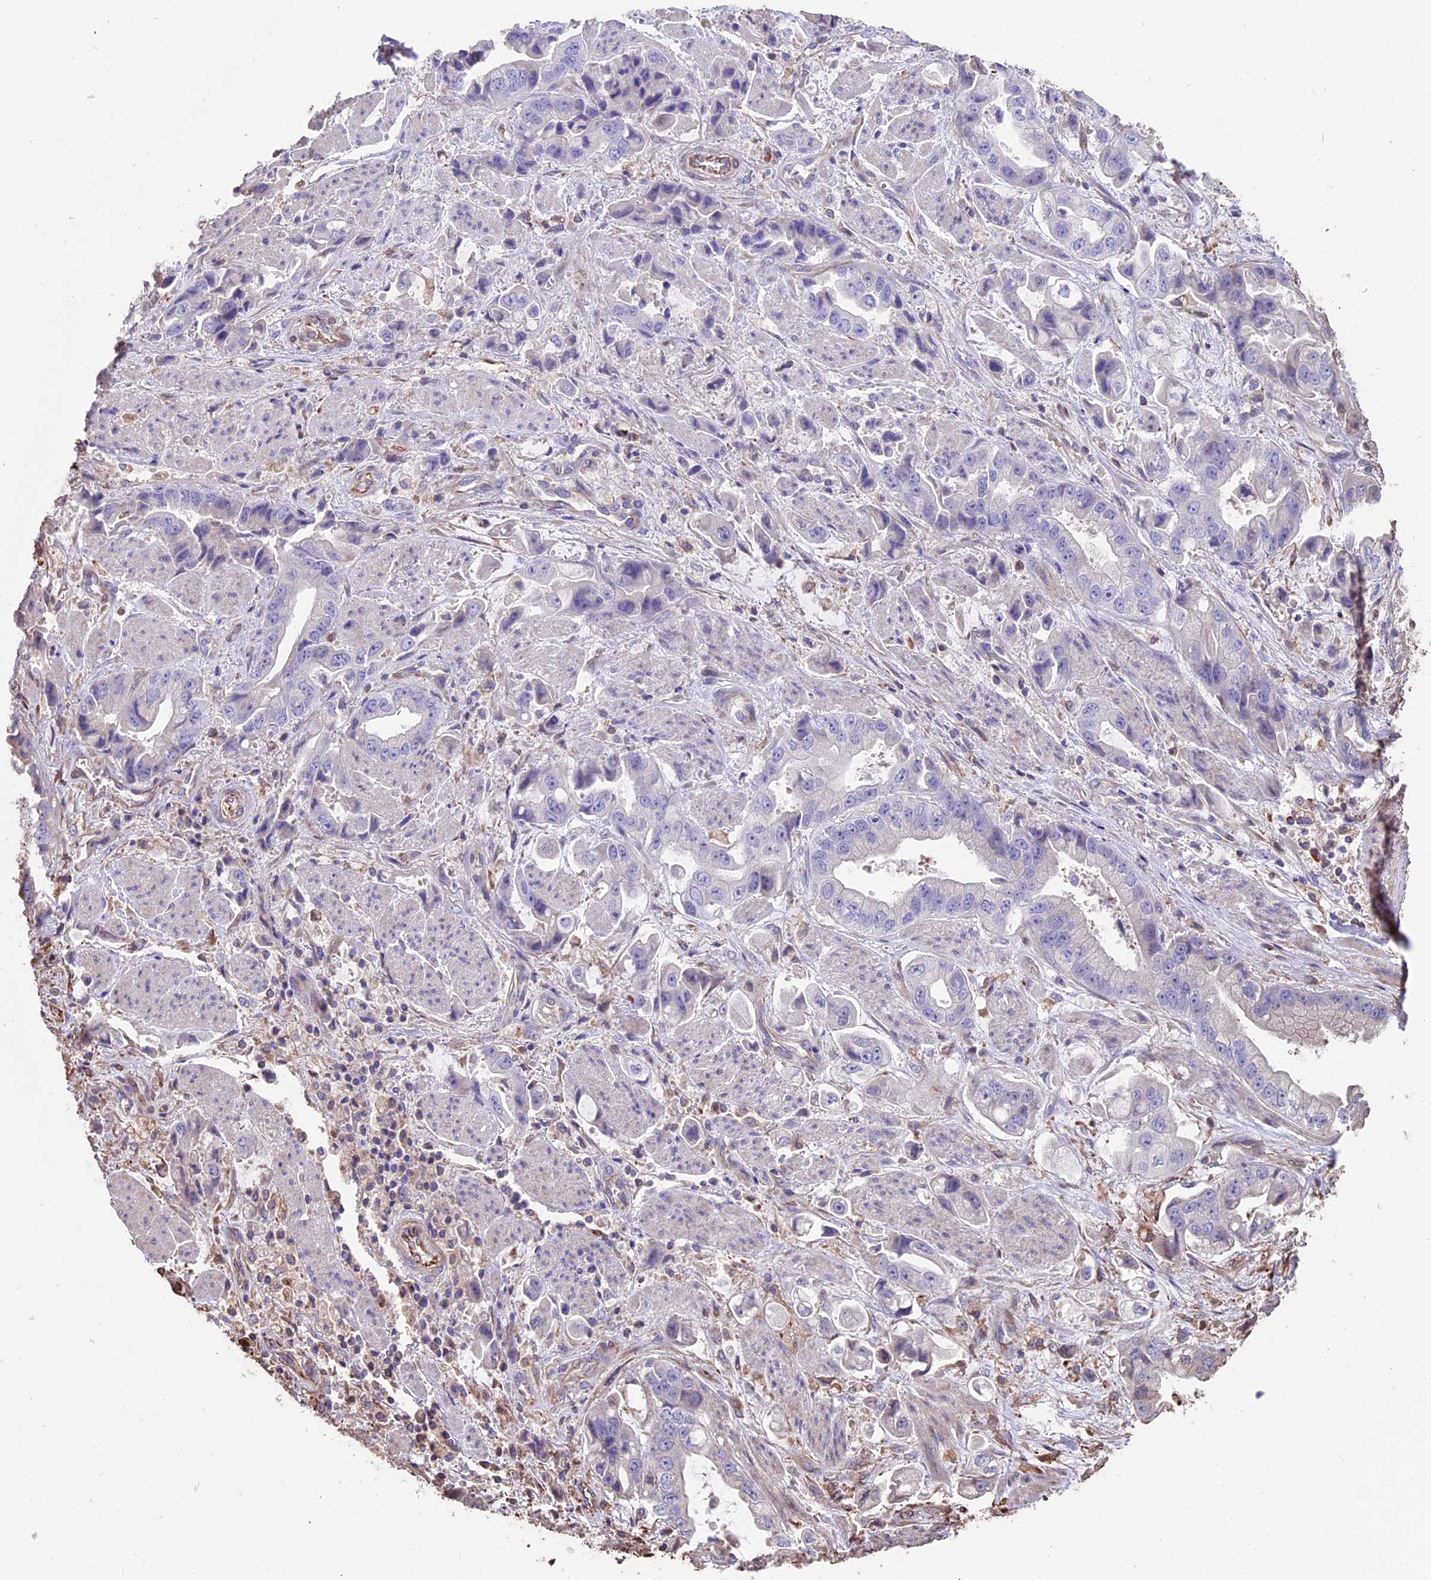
{"staining": {"intensity": "negative", "quantity": "none", "location": "none"}, "tissue": "stomach cancer", "cell_type": "Tumor cells", "image_type": "cancer", "snomed": [{"axis": "morphology", "description": "Adenocarcinoma, NOS"}, {"axis": "topography", "description": "Stomach"}], "caption": "This image is of adenocarcinoma (stomach) stained with IHC to label a protein in brown with the nuclei are counter-stained blue. There is no expression in tumor cells. (DAB immunohistochemistry, high magnification).", "gene": "SEH1L", "patient": {"sex": "male", "age": 62}}